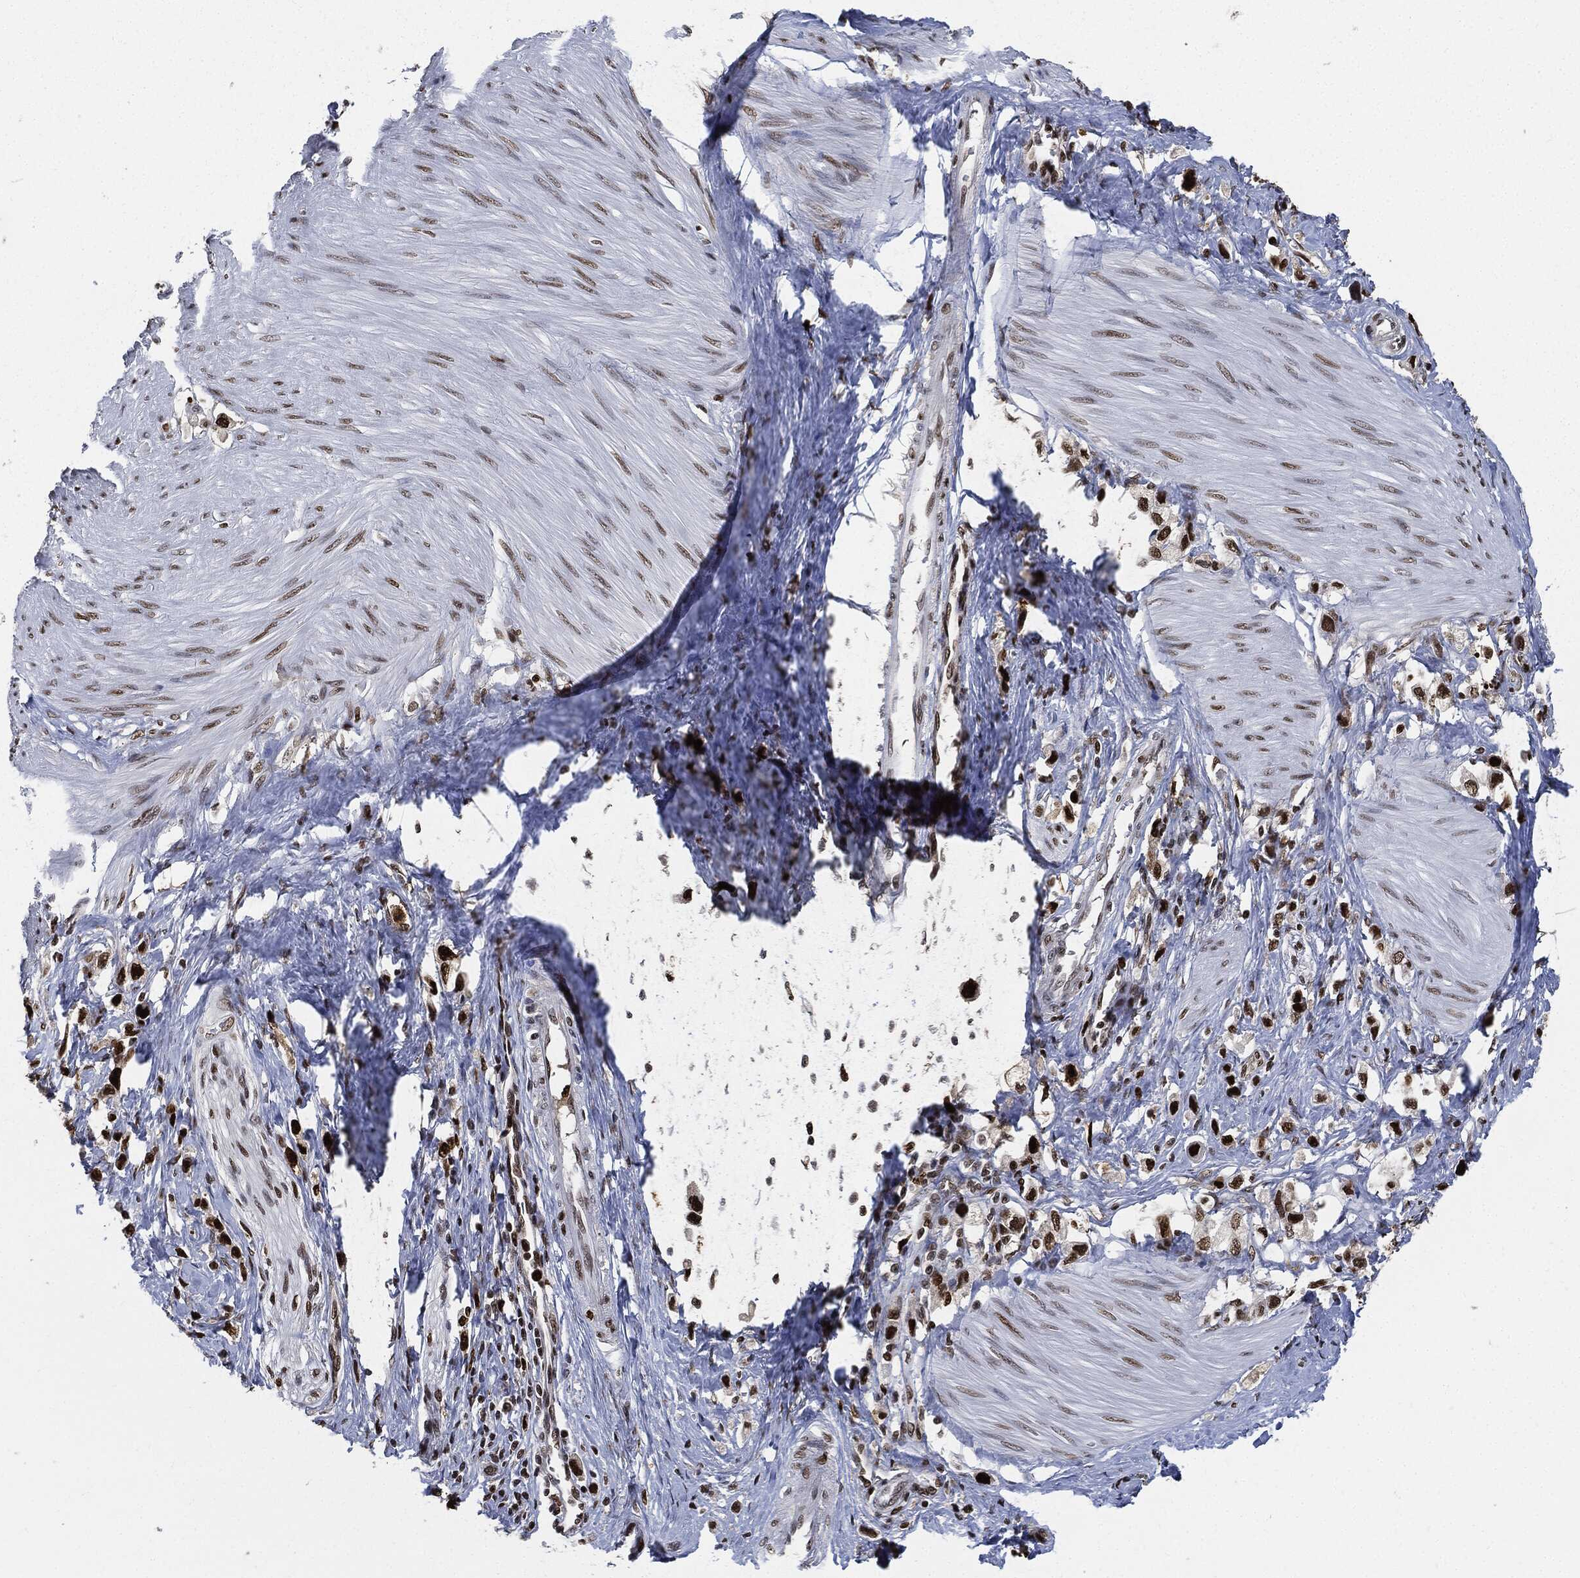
{"staining": {"intensity": "strong", "quantity": ">75%", "location": "nuclear"}, "tissue": "stomach cancer", "cell_type": "Tumor cells", "image_type": "cancer", "snomed": [{"axis": "morphology", "description": "Normal tissue, NOS"}, {"axis": "morphology", "description": "Adenocarcinoma, NOS"}, {"axis": "morphology", "description": "Adenocarcinoma, High grade"}, {"axis": "topography", "description": "Stomach, upper"}, {"axis": "topography", "description": "Stomach"}], "caption": "This image demonstrates IHC staining of stomach cancer (high-grade adenocarcinoma), with high strong nuclear positivity in about >75% of tumor cells.", "gene": "PCNA", "patient": {"sex": "female", "age": 65}}